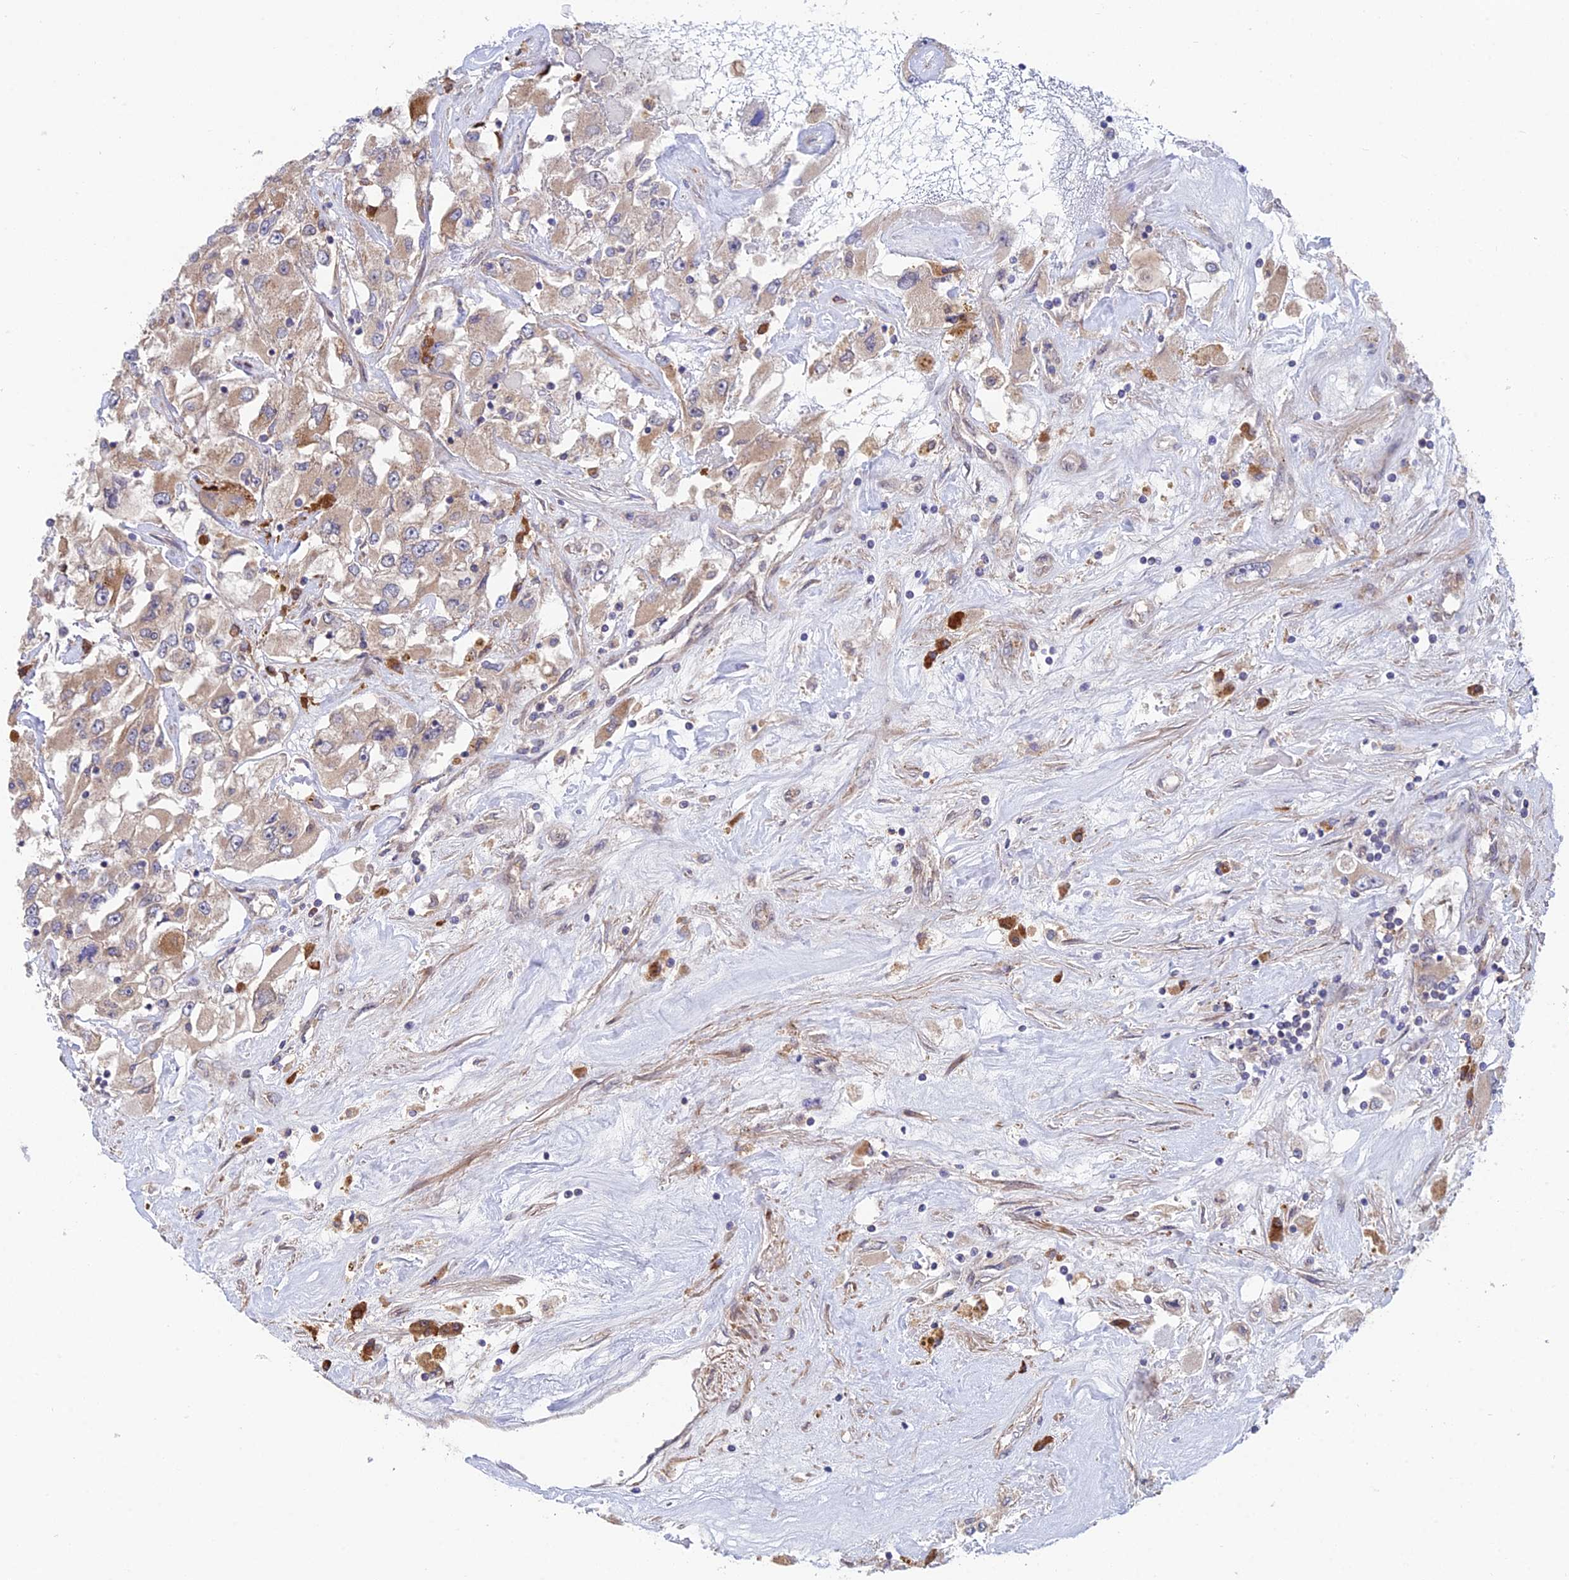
{"staining": {"intensity": "moderate", "quantity": "<25%", "location": "cytoplasmic/membranous"}, "tissue": "renal cancer", "cell_type": "Tumor cells", "image_type": "cancer", "snomed": [{"axis": "morphology", "description": "Adenocarcinoma, NOS"}, {"axis": "topography", "description": "Kidney"}], "caption": "Human renal cancer stained for a protein (brown) demonstrates moderate cytoplasmic/membranous positive expression in approximately <25% of tumor cells.", "gene": "UROS", "patient": {"sex": "female", "age": 52}}